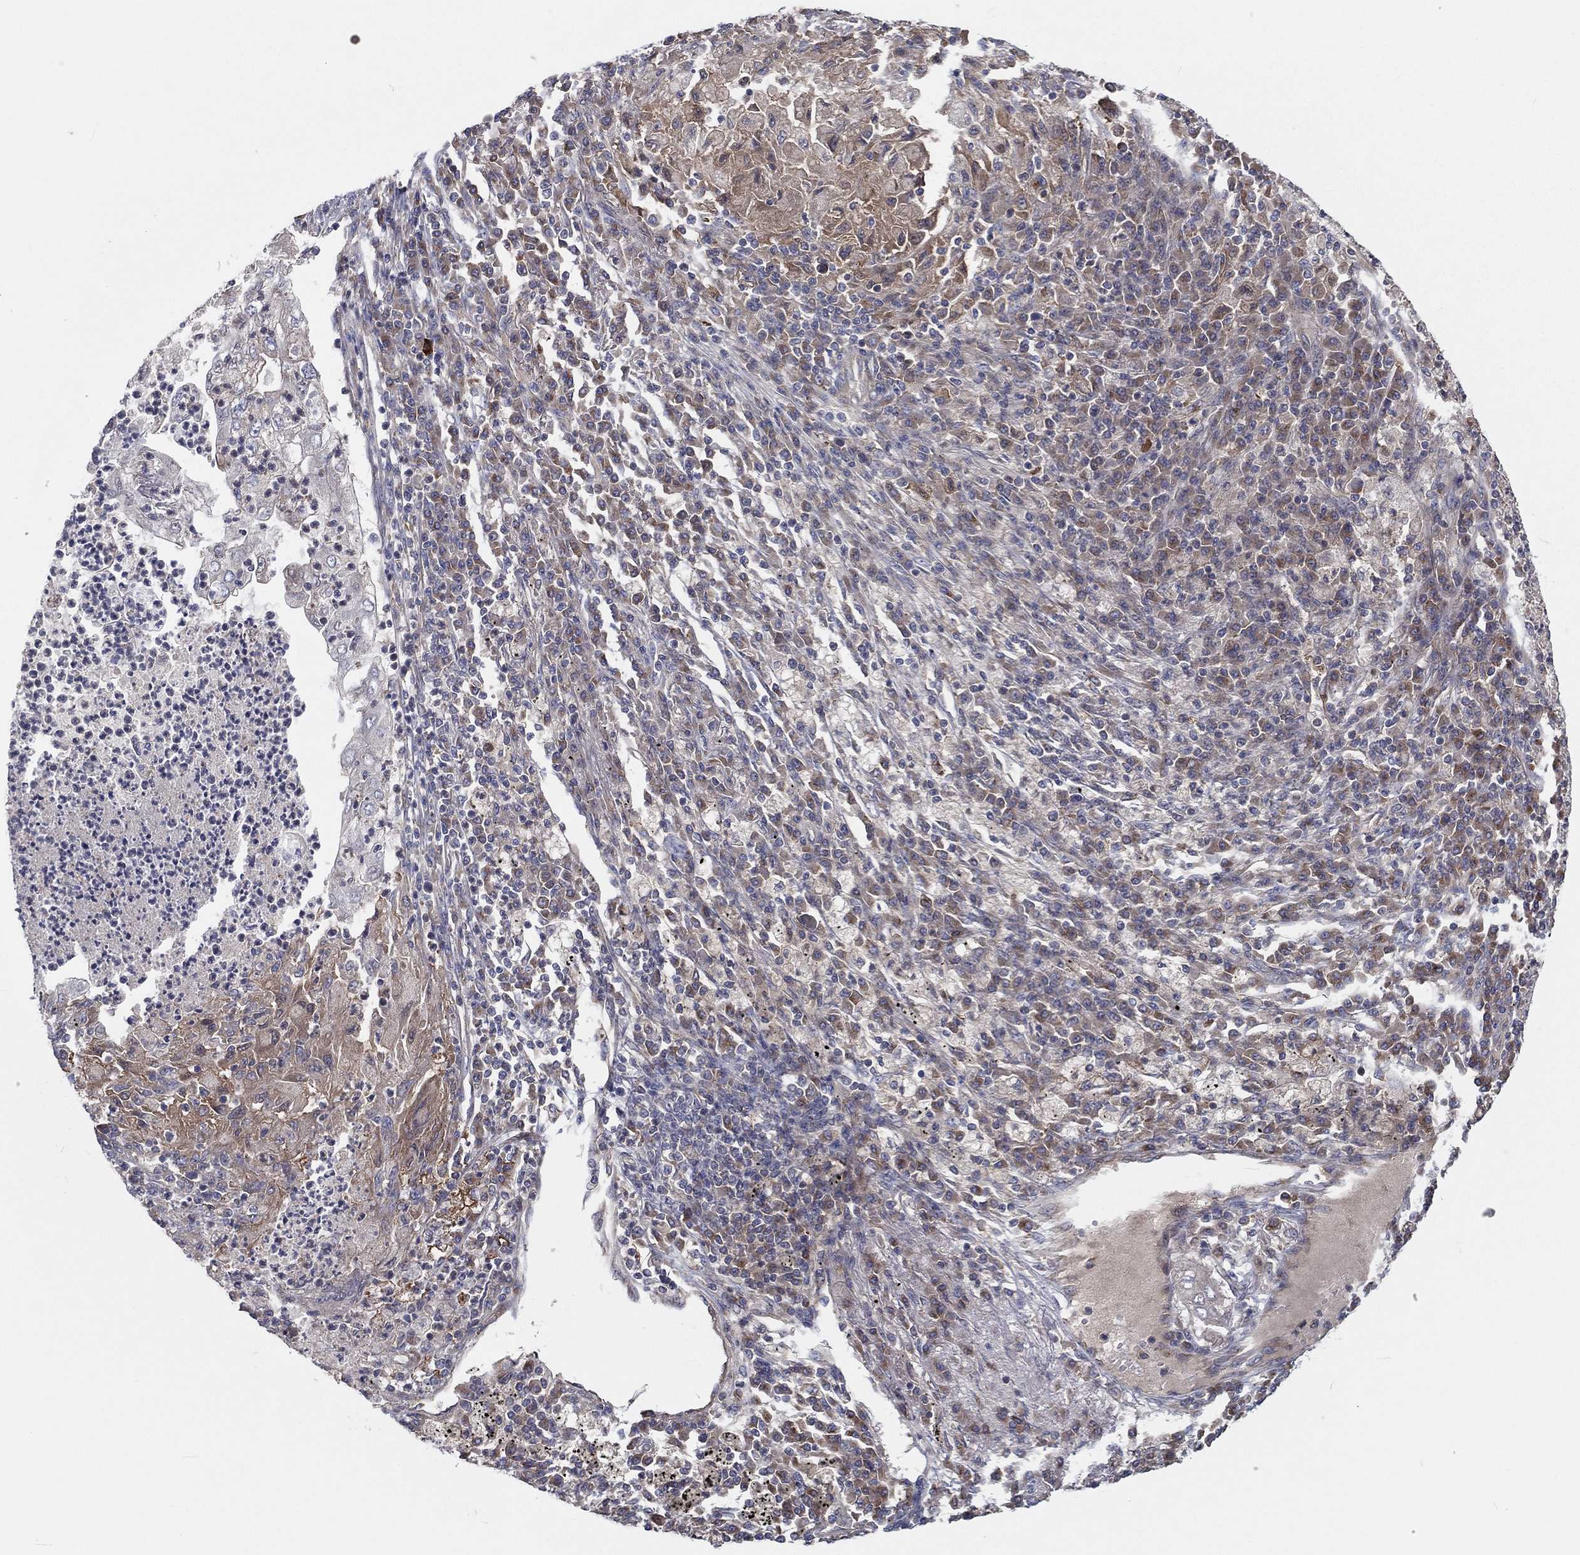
{"staining": {"intensity": "negative", "quantity": "none", "location": "none"}, "tissue": "lung cancer", "cell_type": "Tumor cells", "image_type": "cancer", "snomed": [{"axis": "morphology", "description": "Adenocarcinoma, NOS"}, {"axis": "topography", "description": "Lung"}], "caption": "Lung cancer was stained to show a protein in brown. There is no significant staining in tumor cells.", "gene": "EIF2B5", "patient": {"sex": "female", "age": 73}}